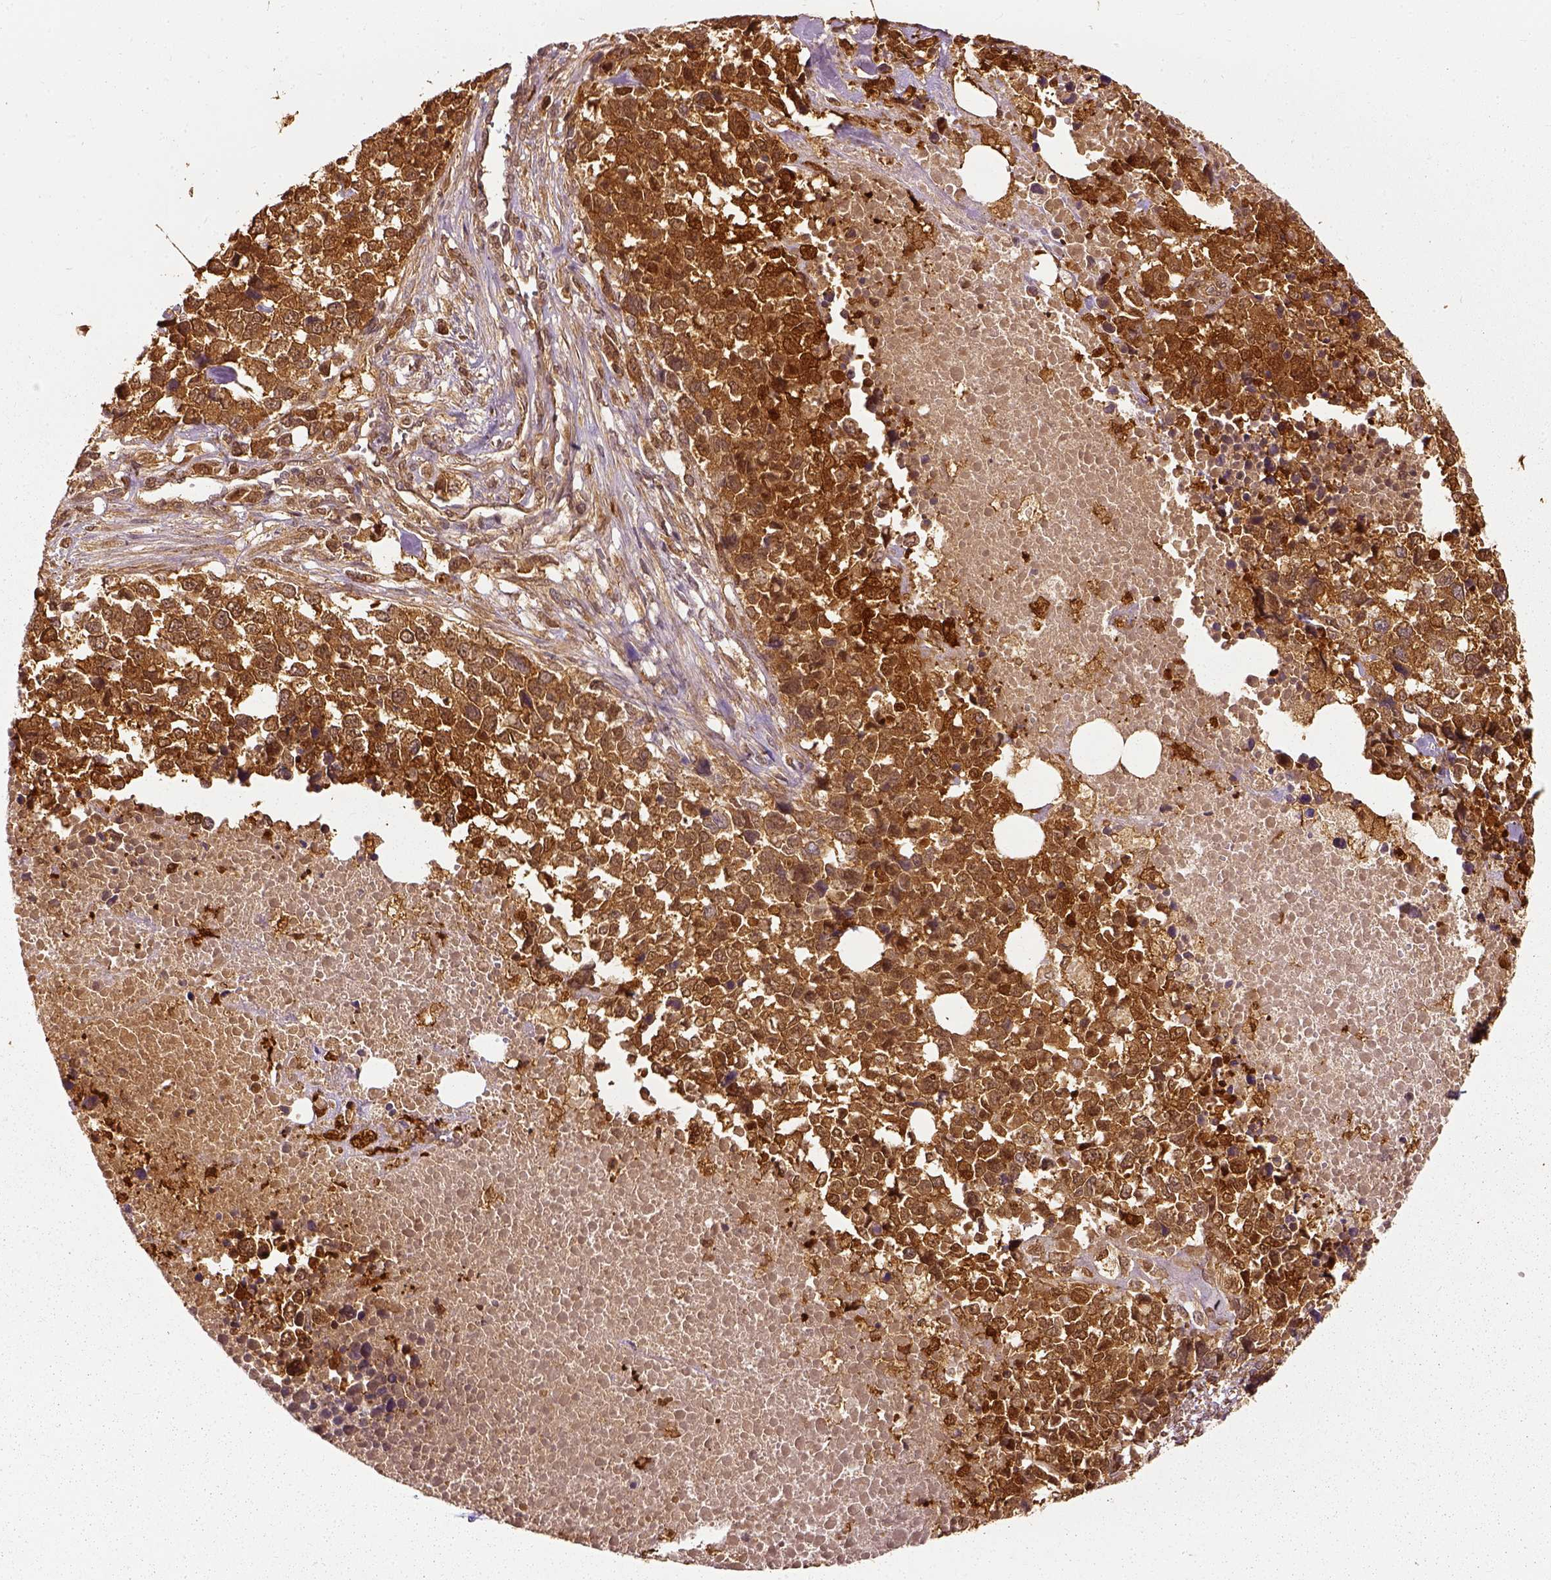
{"staining": {"intensity": "strong", "quantity": ">75%", "location": "cytoplasmic/membranous,nuclear"}, "tissue": "melanoma", "cell_type": "Tumor cells", "image_type": "cancer", "snomed": [{"axis": "morphology", "description": "Malignant melanoma, Metastatic site"}, {"axis": "topography", "description": "Skin"}], "caption": "Malignant melanoma (metastatic site) was stained to show a protein in brown. There is high levels of strong cytoplasmic/membranous and nuclear positivity in approximately >75% of tumor cells. The staining is performed using DAB (3,3'-diaminobenzidine) brown chromogen to label protein expression. The nuclei are counter-stained blue using hematoxylin.", "gene": "GPI", "patient": {"sex": "male", "age": 84}}